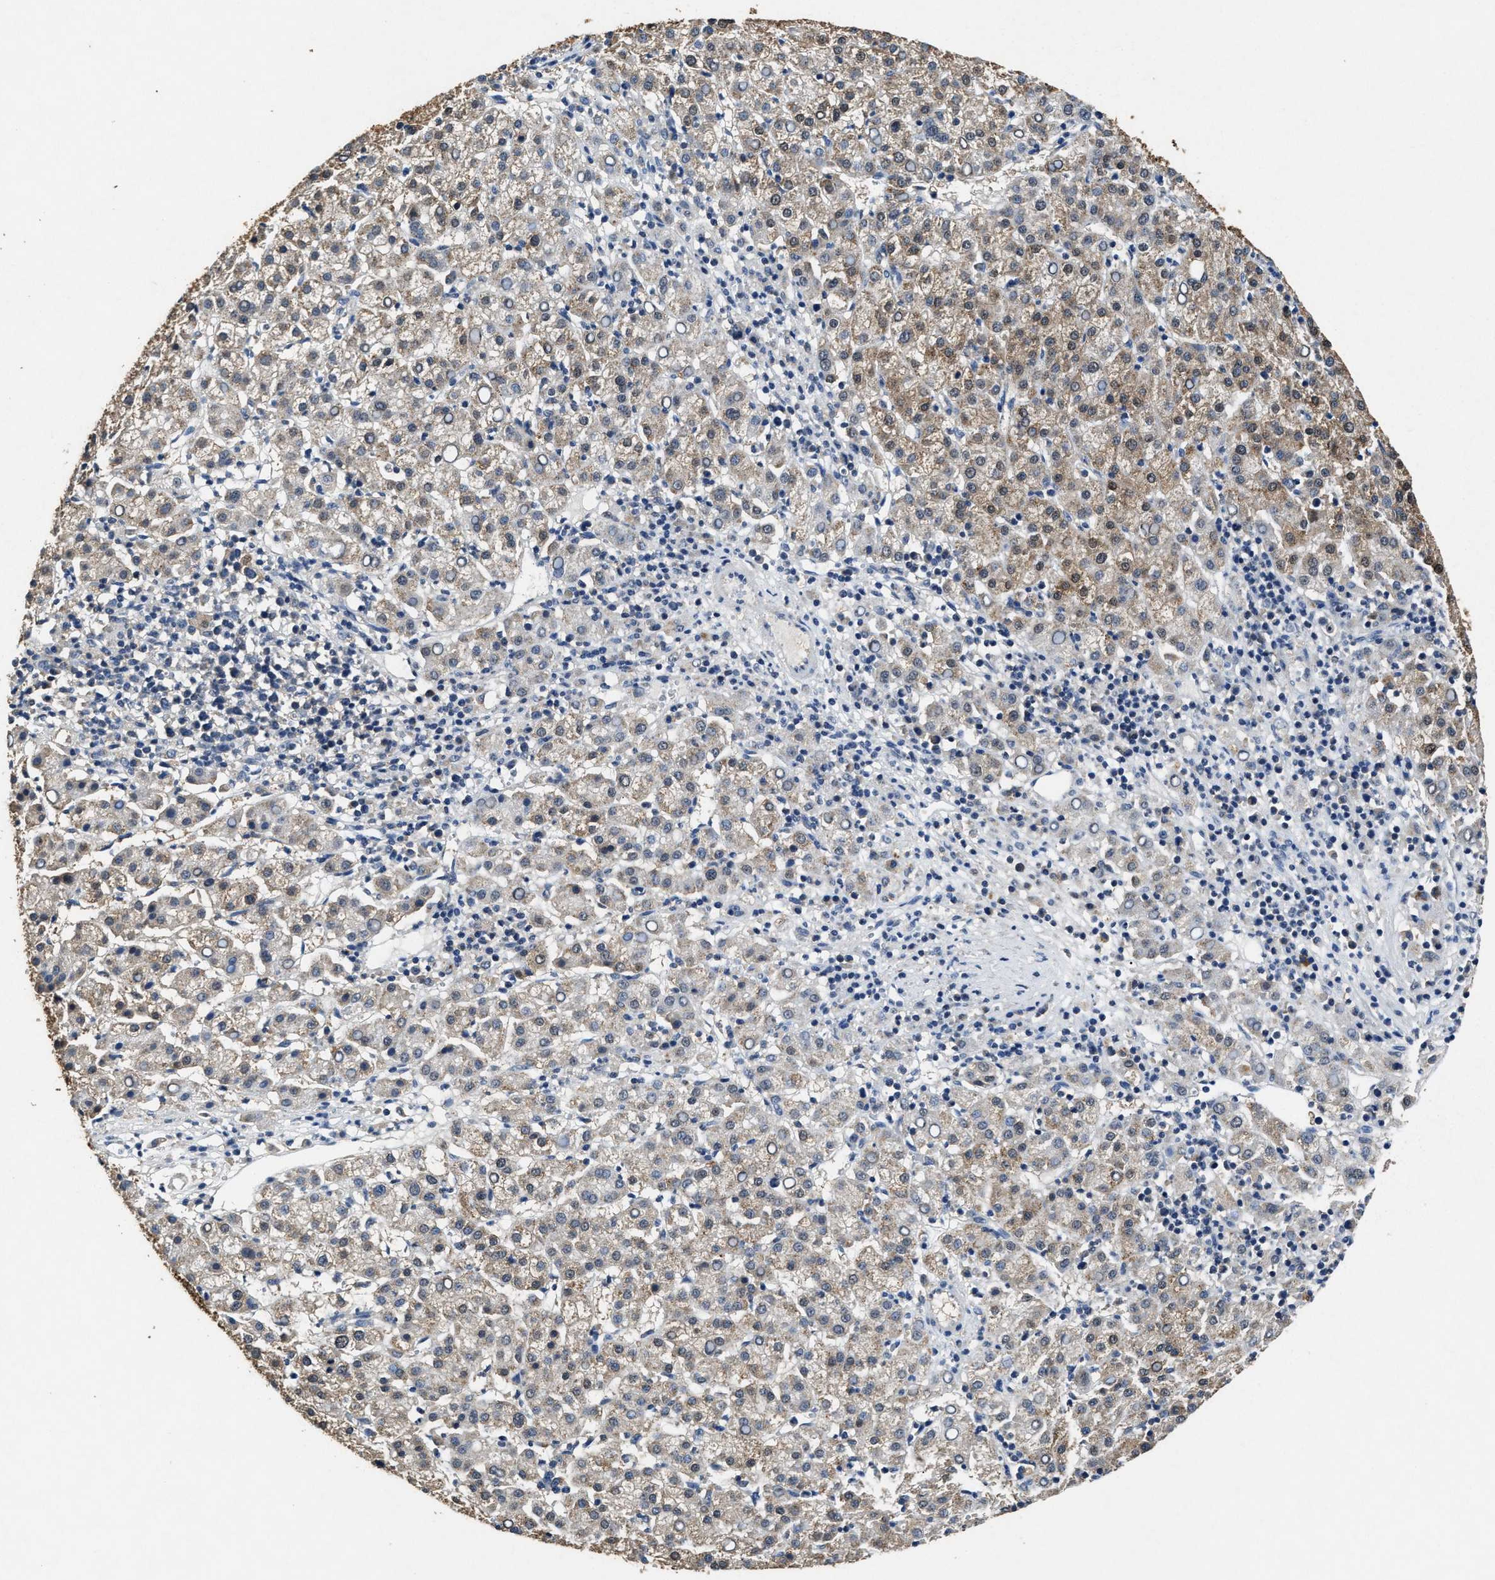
{"staining": {"intensity": "moderate", "quantity": "25%-75%", "location": "cytoplasmic/membranous"}, "tissue": "liver cancer", "cell_type": "Tumor cells", "image_type": "cancer", "snomed": [{"axis": "morphology", "description": "Carcinoma, Hepatocellular, NOS"}, {"axis": "topography", "description": "Liver"}], "caption": "The image displays a brown stain indicating the presence of a protein in the cytoplasmic/membranous of tumor cells in liver cancer (hepatocellular carcinoma).", "gene": "ACAT2", "patient": {"sex": "female", "age": 58}}